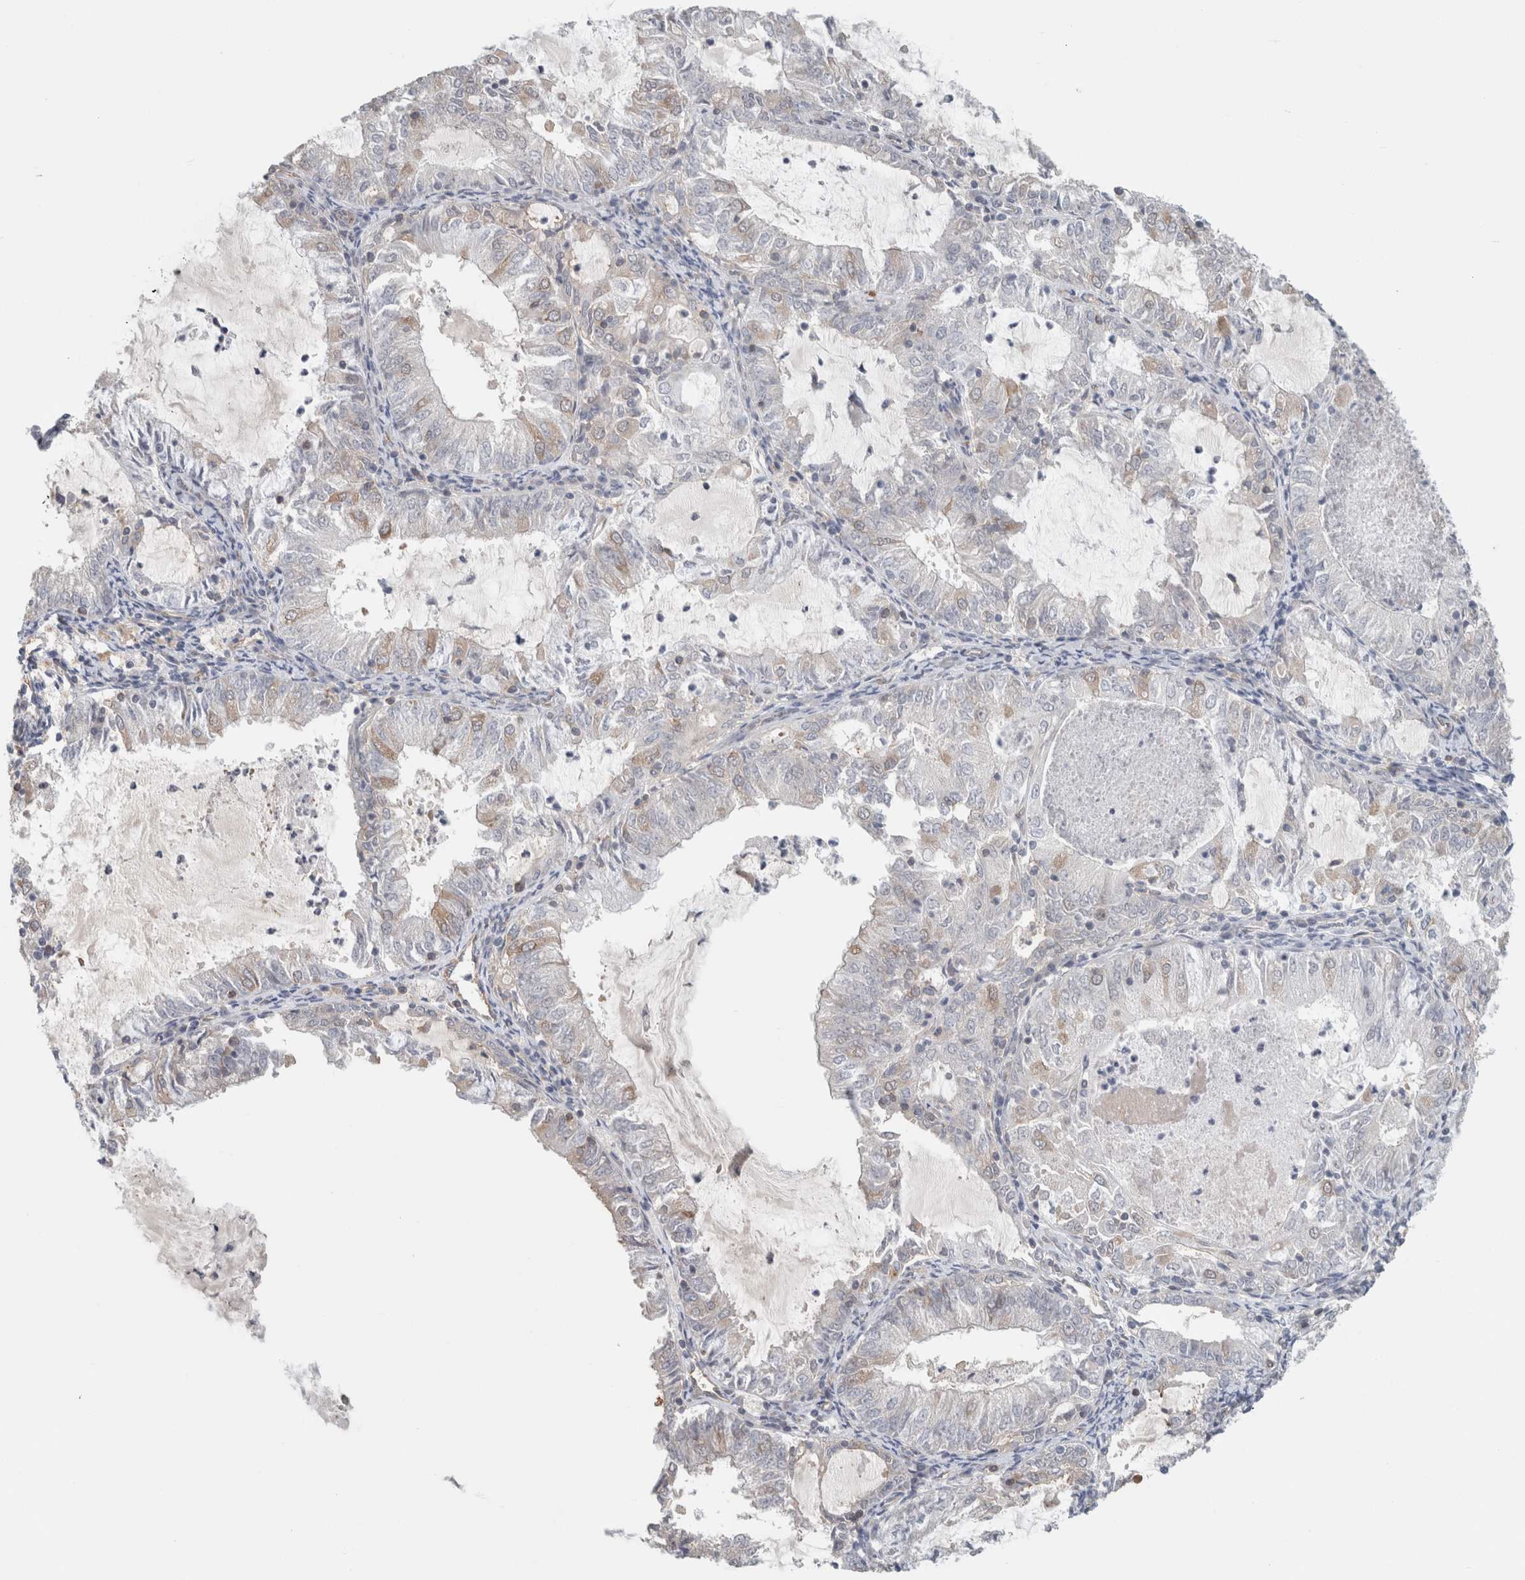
{"staining": {"intensity": "weak", "quantity": "<25%", "location": "cytoplasmic/membranous"}, "tissue": "endometrial cancer", "cell_type": "Tumor cells", "image_type": "cancer", "snomed": [{"axis": "morphology", "description": "Adenocarcinoma, NOS"}, {"axis": "topography", "description": "Endometrium"}], "caption": "Tumor cells show no significant positivity in endometrial adenocarcinoma.", "gene": "RASAL2", "patient": {"sex": "female", "age": 57}}